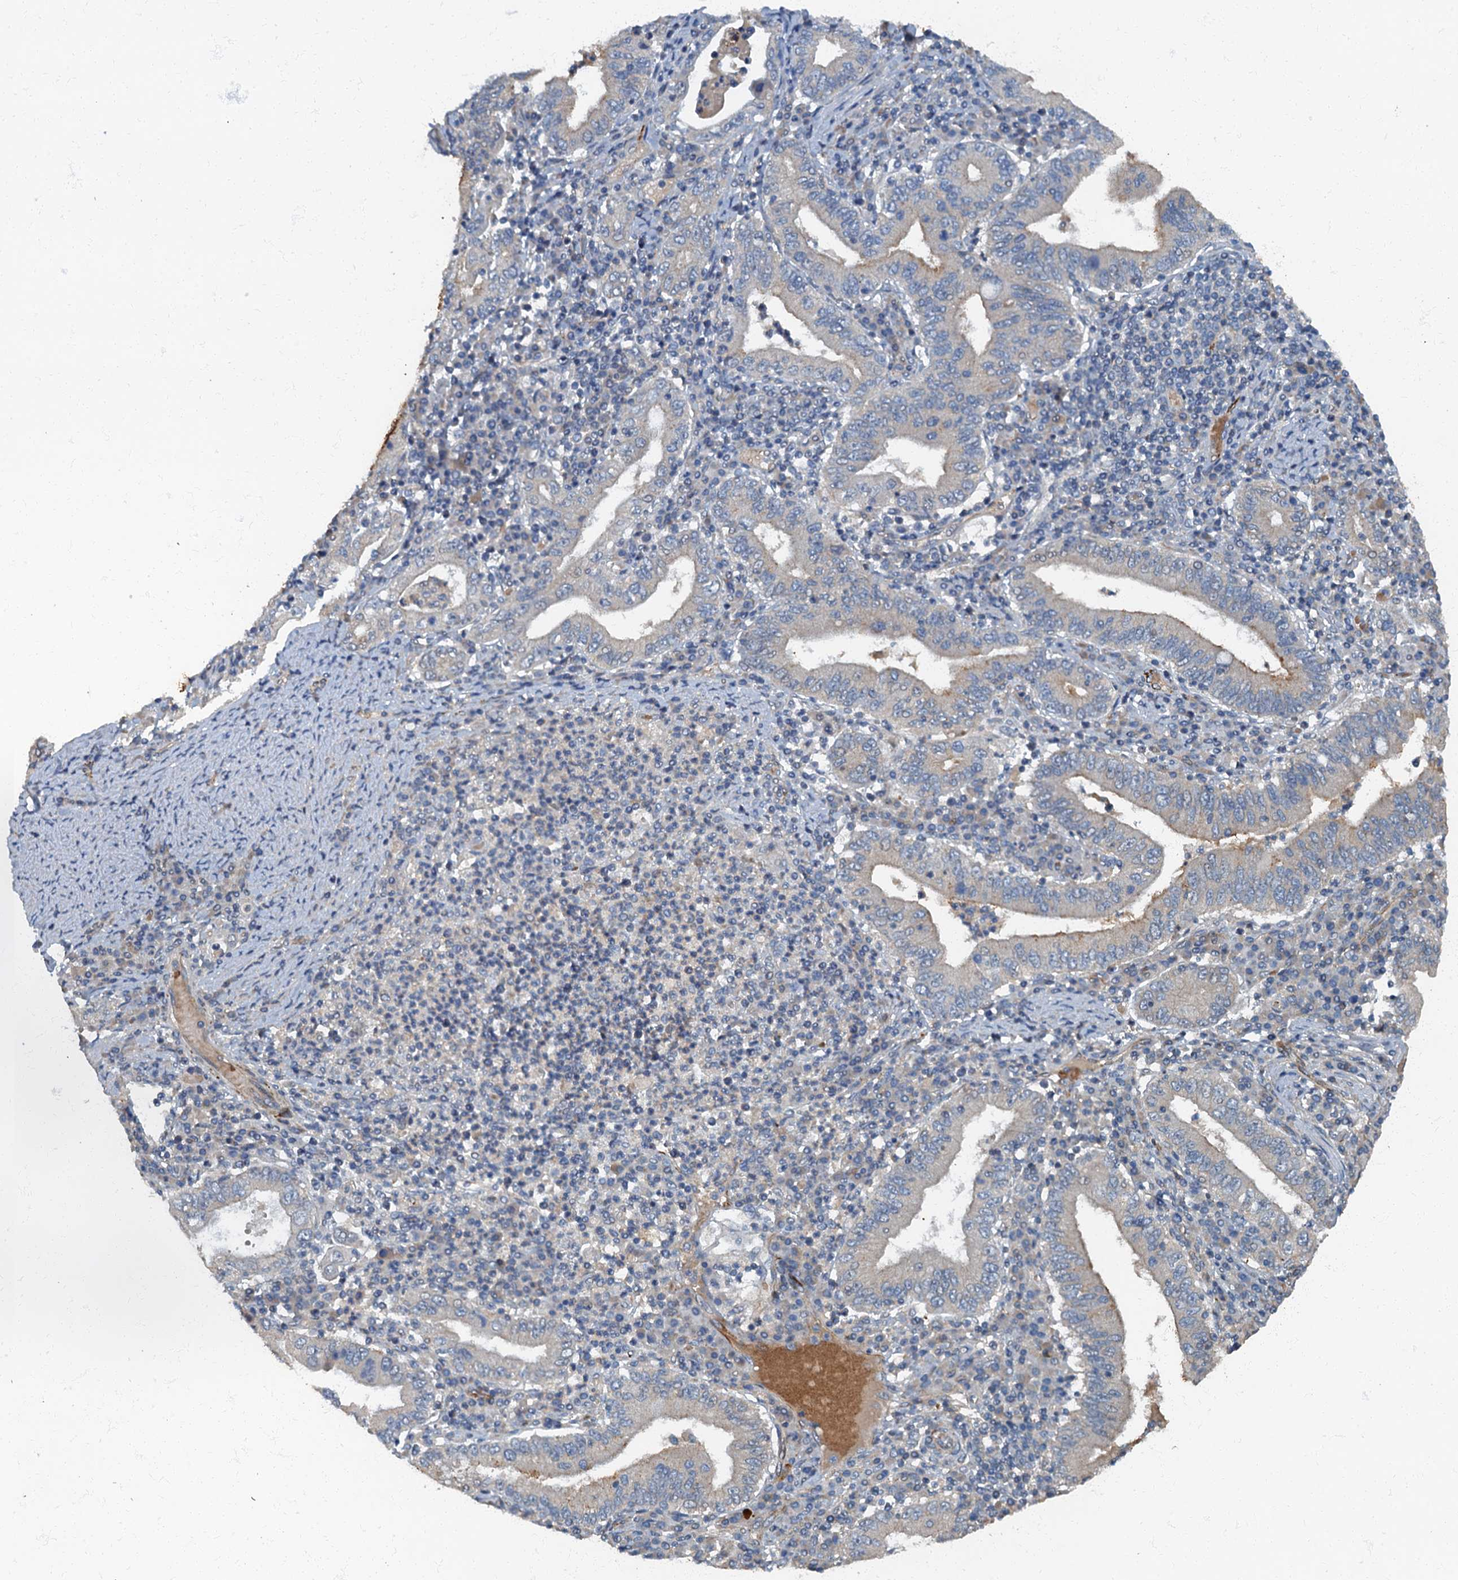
{"staining": {"intensity": "negative", "quantity": "none", "location": "none"}, "tissue": "stomach cancer", "cell_type": "Tumor cells", "image_type": "cancer", "snomed": [{"axis": "morphology", "description": "Normal tissue, NOS"}, {"axis": "morphology", "description": "Adenocarcinoma, NOS"}, {"axis": "topography", "description": "Esophagus"}, {"axis": "topography", "description": "Stomach, upper"}, {"axis": "topography", "description": "Peripheral nerve tissue"}], "caption": "A high-resolution photomicrograph shows IHC staining of stomach adenocarcinoma, which shows no significant expression in tumor cells.", "gene": "ARL11", "patient": {"sex": "male", "age": 62}}